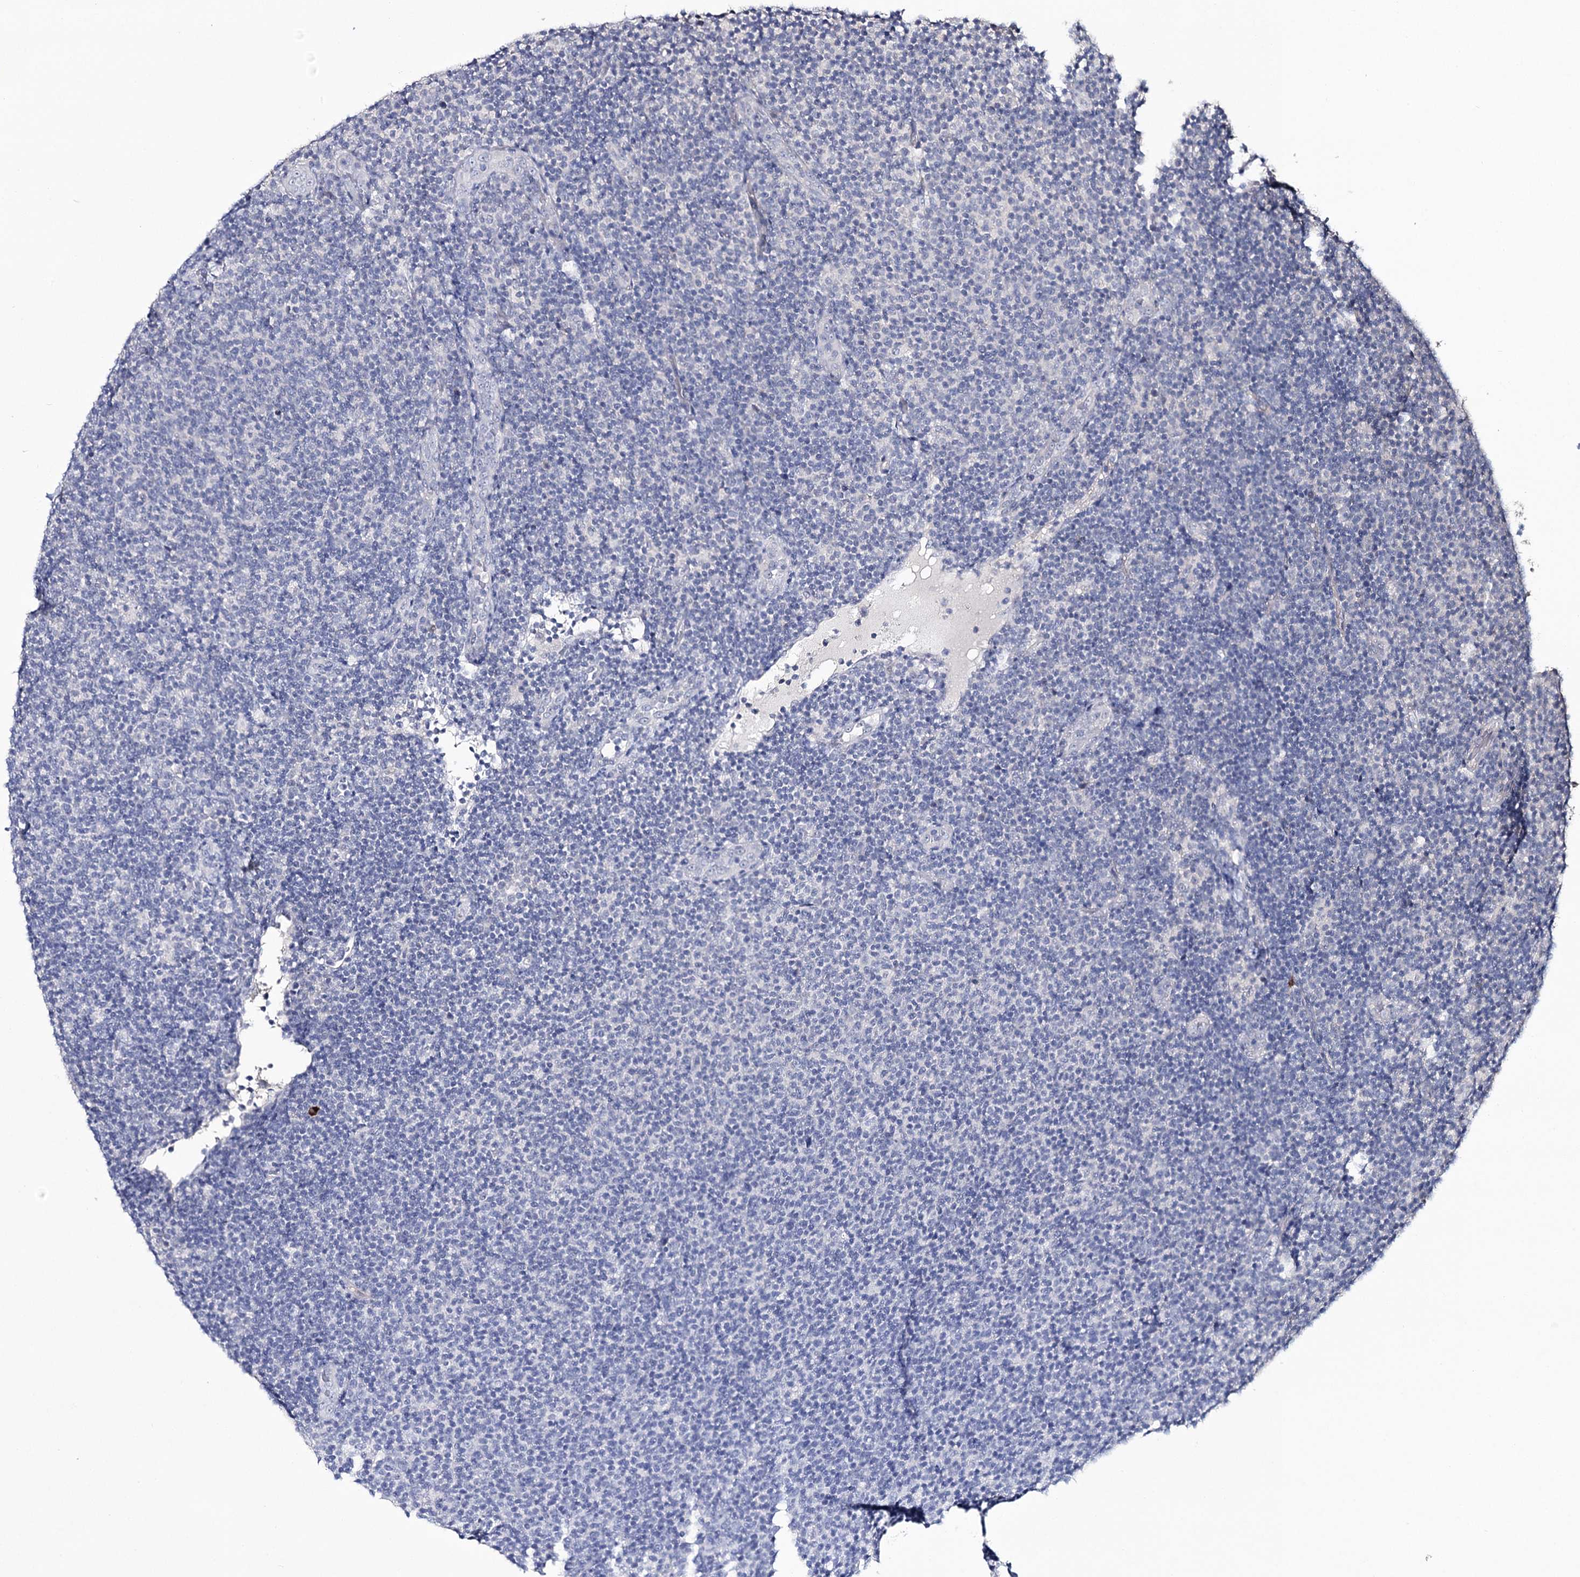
{"staining": {"intensity": "negative", "quantity": "none", "location": "none"}, "tissue": "lymphoma", "cell_type": "Tumor cells", "image_type": "cancer", "snomed": [{"axis": "morphology", "description": "Malignant lymphoma, non-Hodgkin's type, Low grade"}, {"axis": "topography", "description": "Lymph node"}], "caption": "A photomicrograph of lymphoma stained for a protein exhibits no brown staining in tumor cells. Nuclei are stained in blue.", "gene": "SEMA4G", "patient": {"sex": "male", "age": 66}}